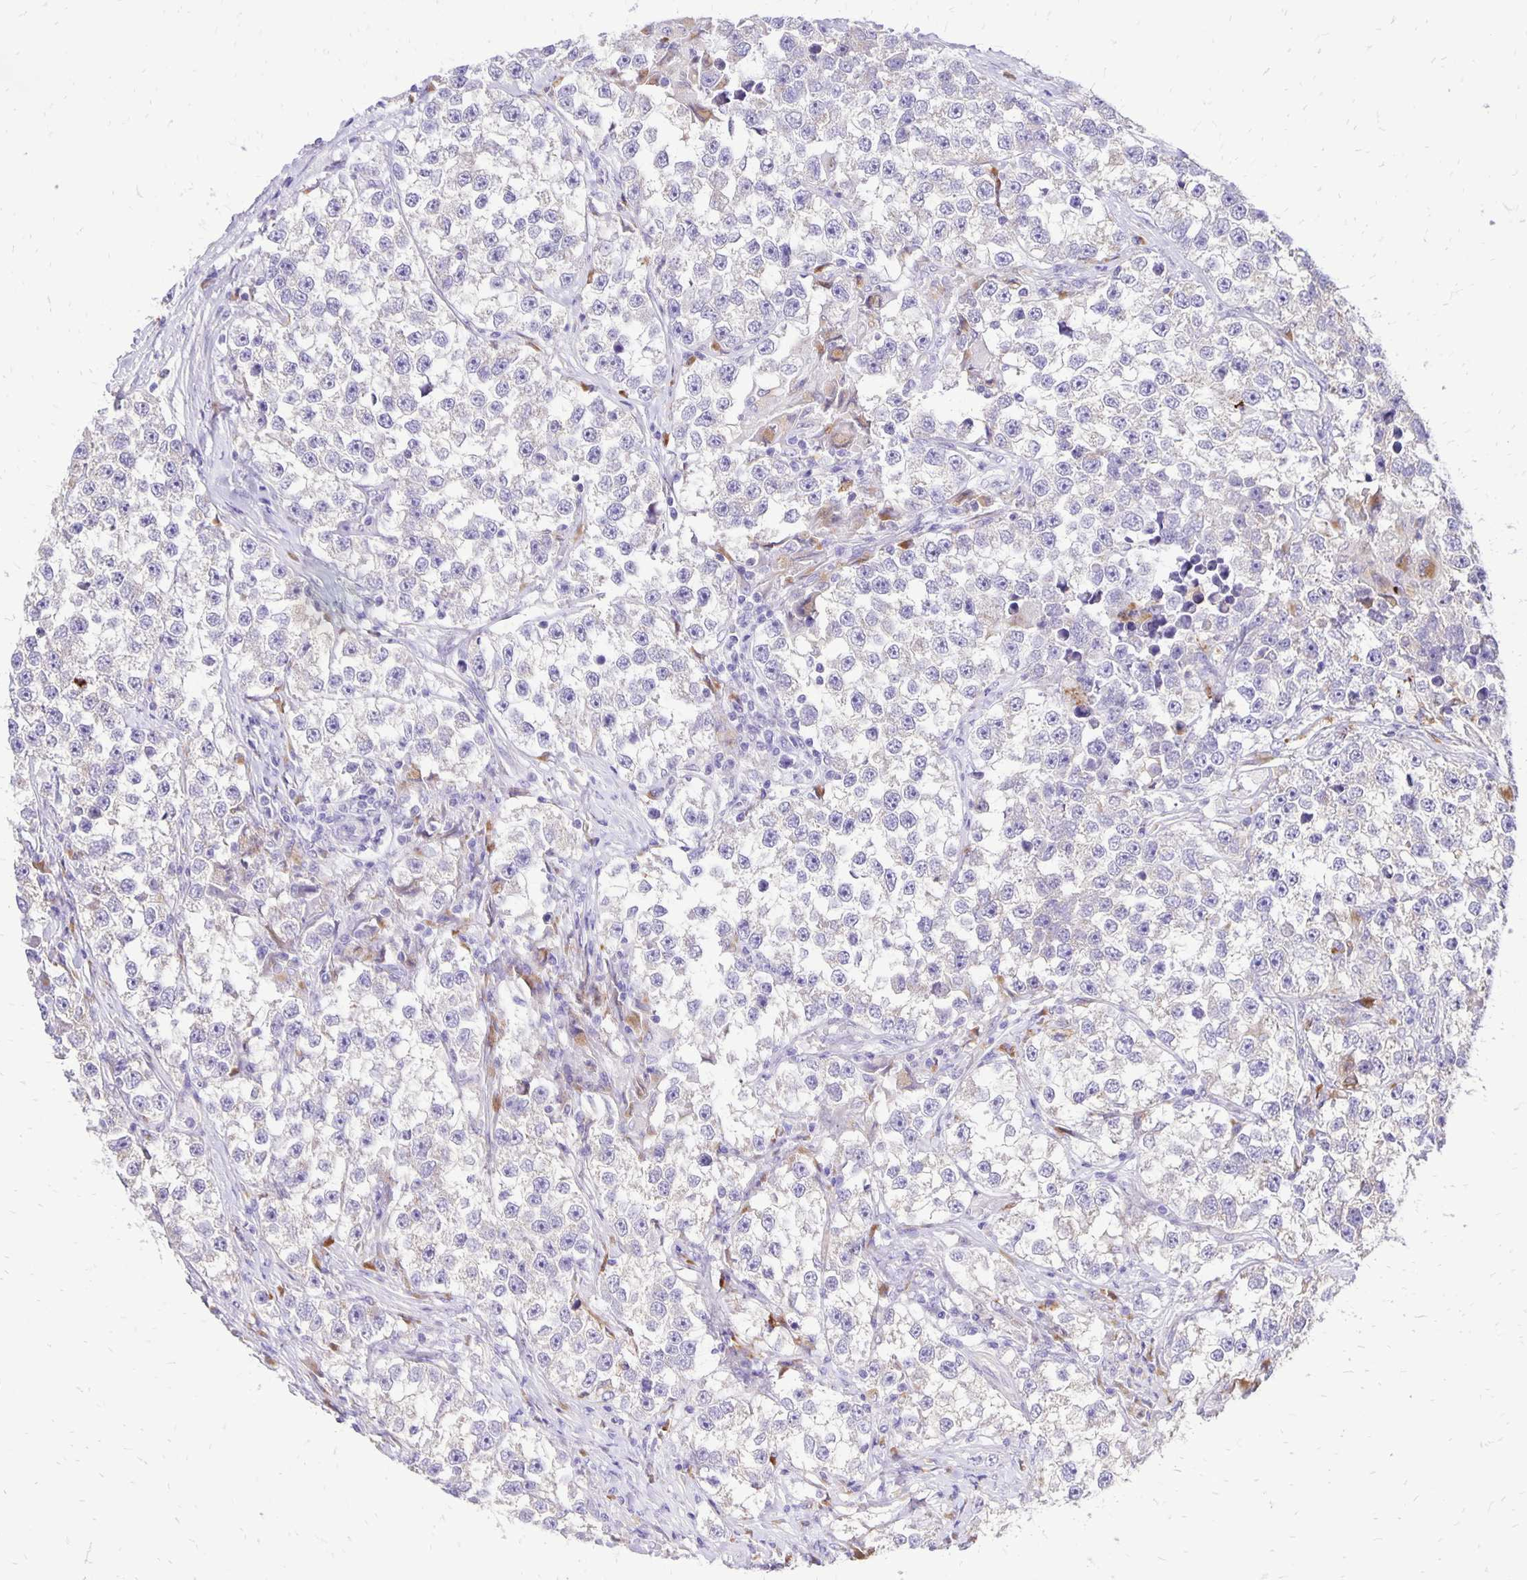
{"staining": {"intensity": "negative", "quantity": "none", "location": "none"}, "tissue": "testis cancer", "cell_type": "Tumor cells", "image_type": "cancer", "snomed": [{"axis": "morphology", "description": "Seminoma, NOS"}, {"axis": "topography", "description": "Testis"}], "caption": "Protein analysis of testis cancer (seminoma) demonstrates no significant staining in tumor cells.", "gene": "EIF5A", "patient": {"sex": "male", "age": 46}}